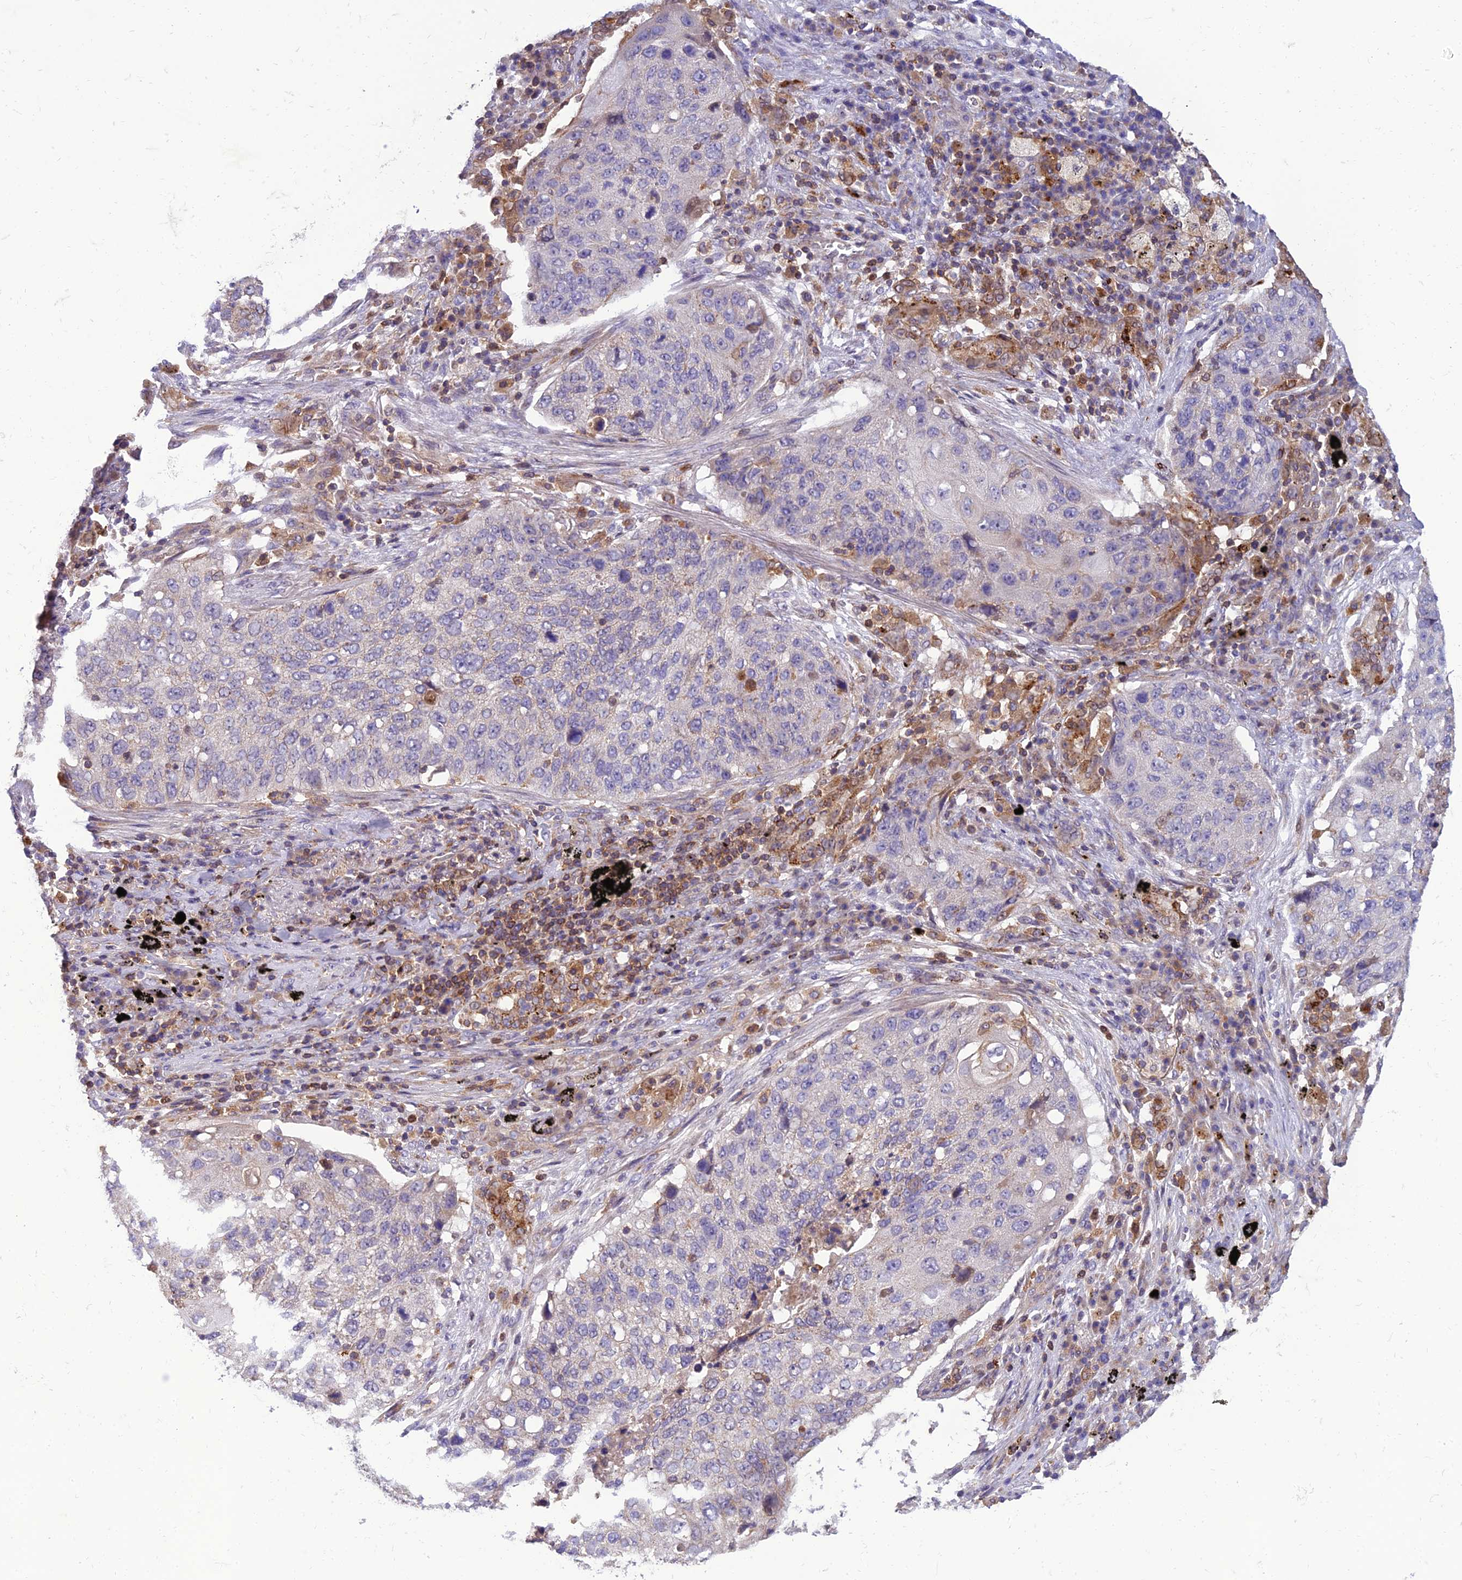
{"staining": {"intensity": "negative", "quantity": "none", "location": "none"}, "tissue": "lung cancer", "cell_type": "Tumor cells", "image_type": "cancer", "snomed": [{"axis": "morphology", "description": "Squamous cell carcinoma, NOS"}, {"axis": "topography", "description": "Lung"}], "caption": "Photomicrograph shows no significant protein positivity in tumor cells of lung cancer.", "gene": "IRAK3", "patient": {"sex": "female", "age": 63}}